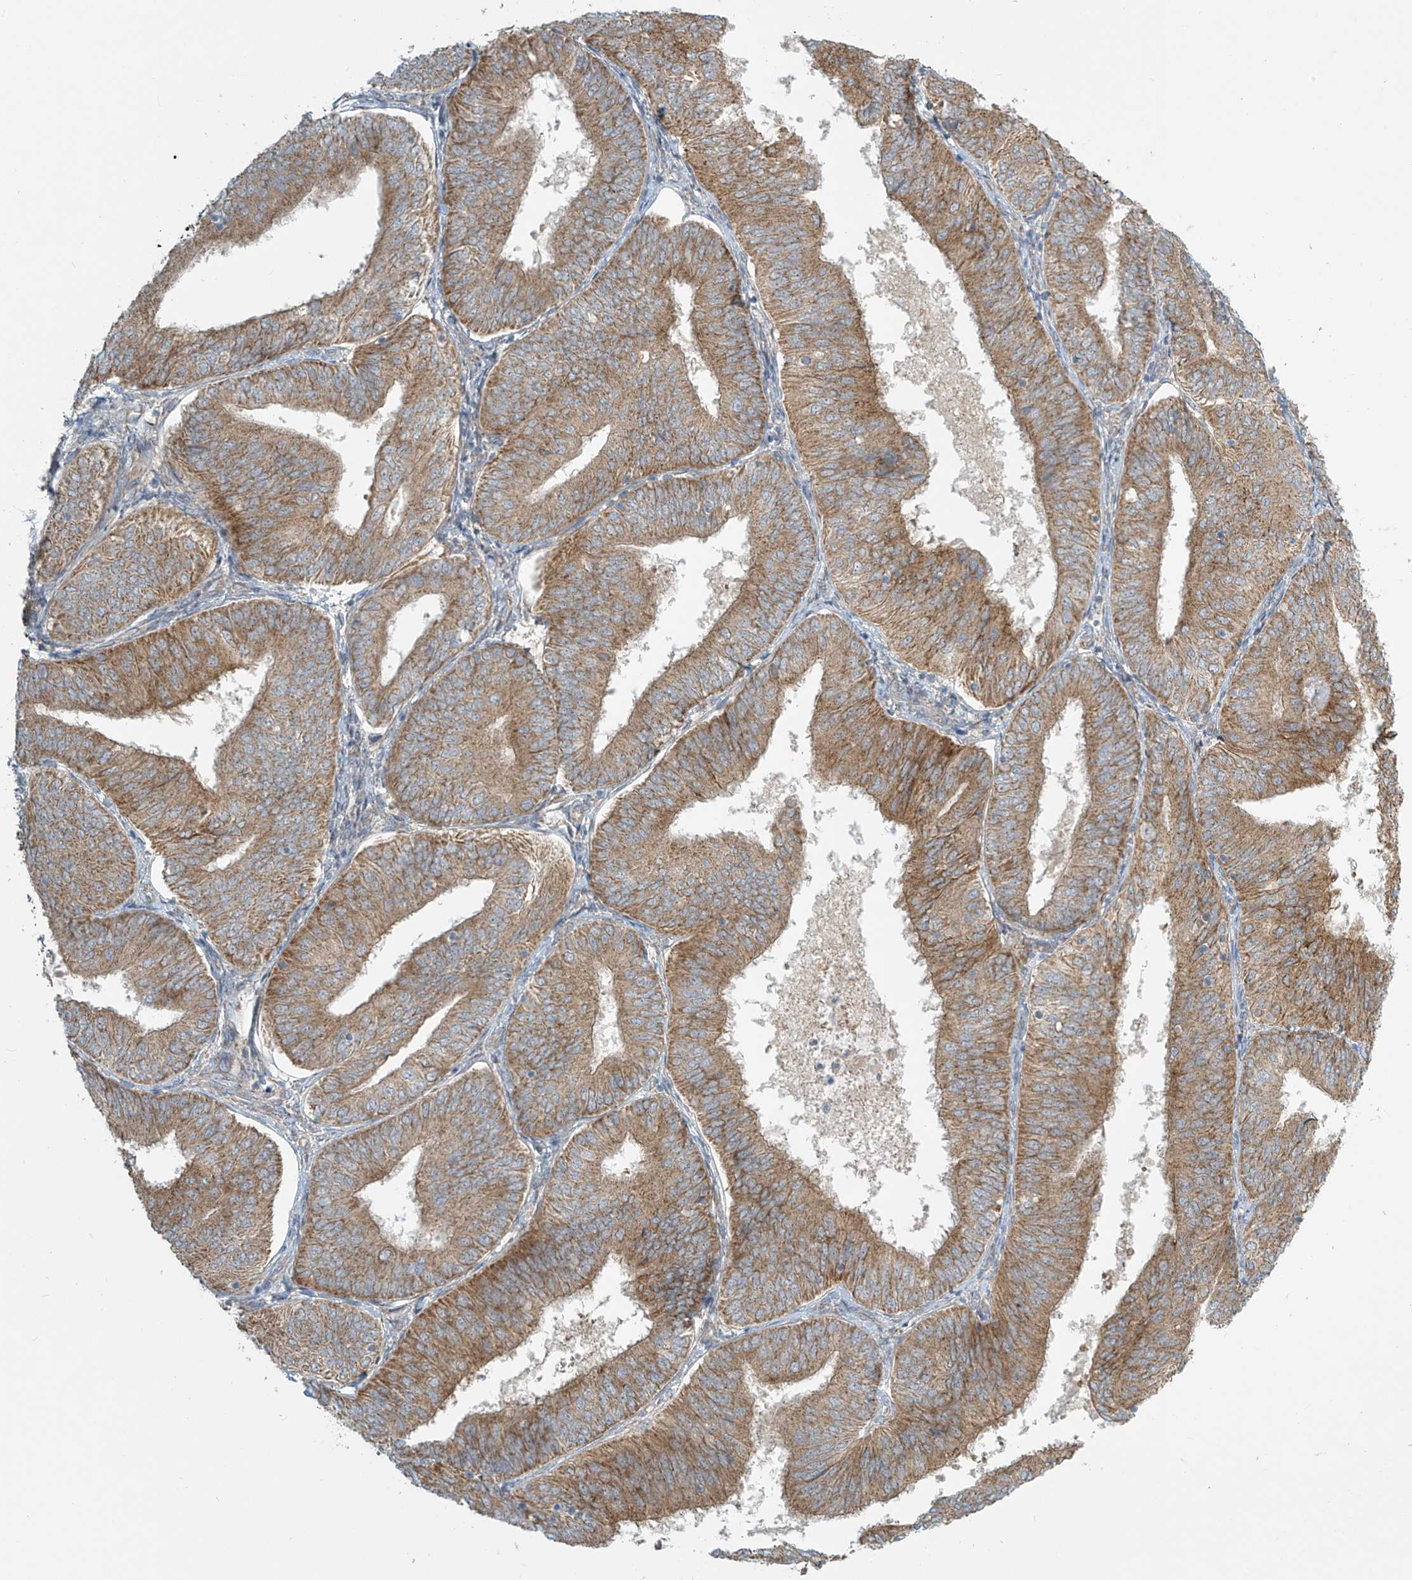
{"staining": {"intensity": "moderate", "quantity": ">75%", "location": "cytoplasmic/membranous"}, "tissue": "endometrial cancer", "cell_type": "Tumor cells", "image_type": "cancer", "snomed": [{"axis": "morphology", "description": "Adenocarcinoma, NOS"}, {"axis": "topography", "description": "Endometrium"}], "caption": "Immunohistochemistry of human adenocarcinoma (endometrial) displays medium levels of moderate cytoplasmic/membranous expression in about >75% of tumor cells.", "gene": "LZTS3", "patient": {"sex": "female", "age": 58}}